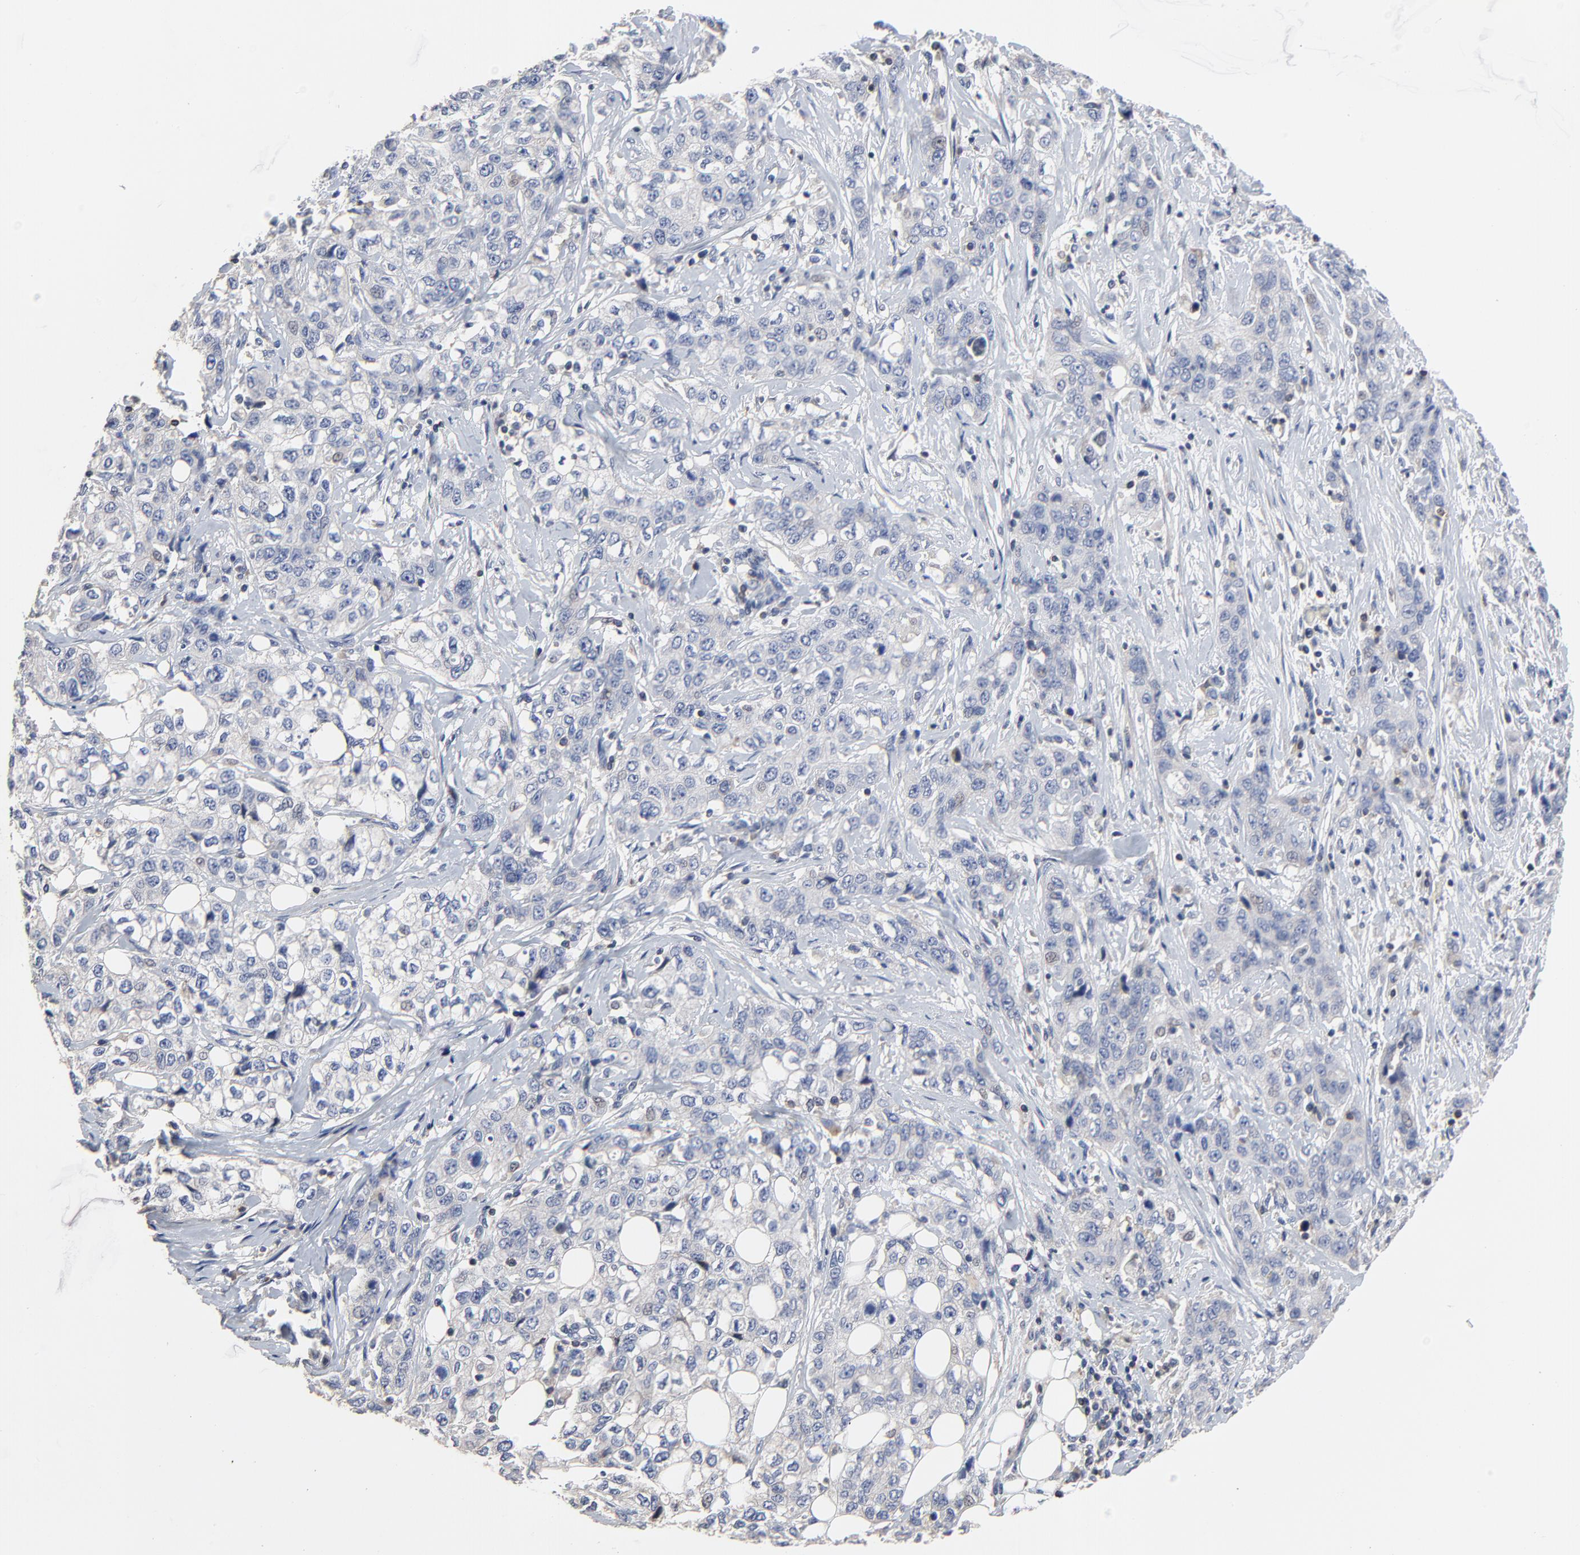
{"staining": {"intensity": "negative", "quantity": "none", "location": "none"}, "tissue": "stomach cancer", "cell_type": "Tumor cells", "image_type": "cancer", "snomed": [{"axis": "morphology", "description": "Adenocarcinoma, NOS"}, {"axis": "topography", "description": "Stomach"}], "caption": "Immunohistochemical staining of stomach cancer displays no significant expression in tumor cells. (Brightfield microscopy of DAB immunohistochemistry at high magnification).", "gene": "SKAP1", "patient": {"sex": "male", "age": 48}}